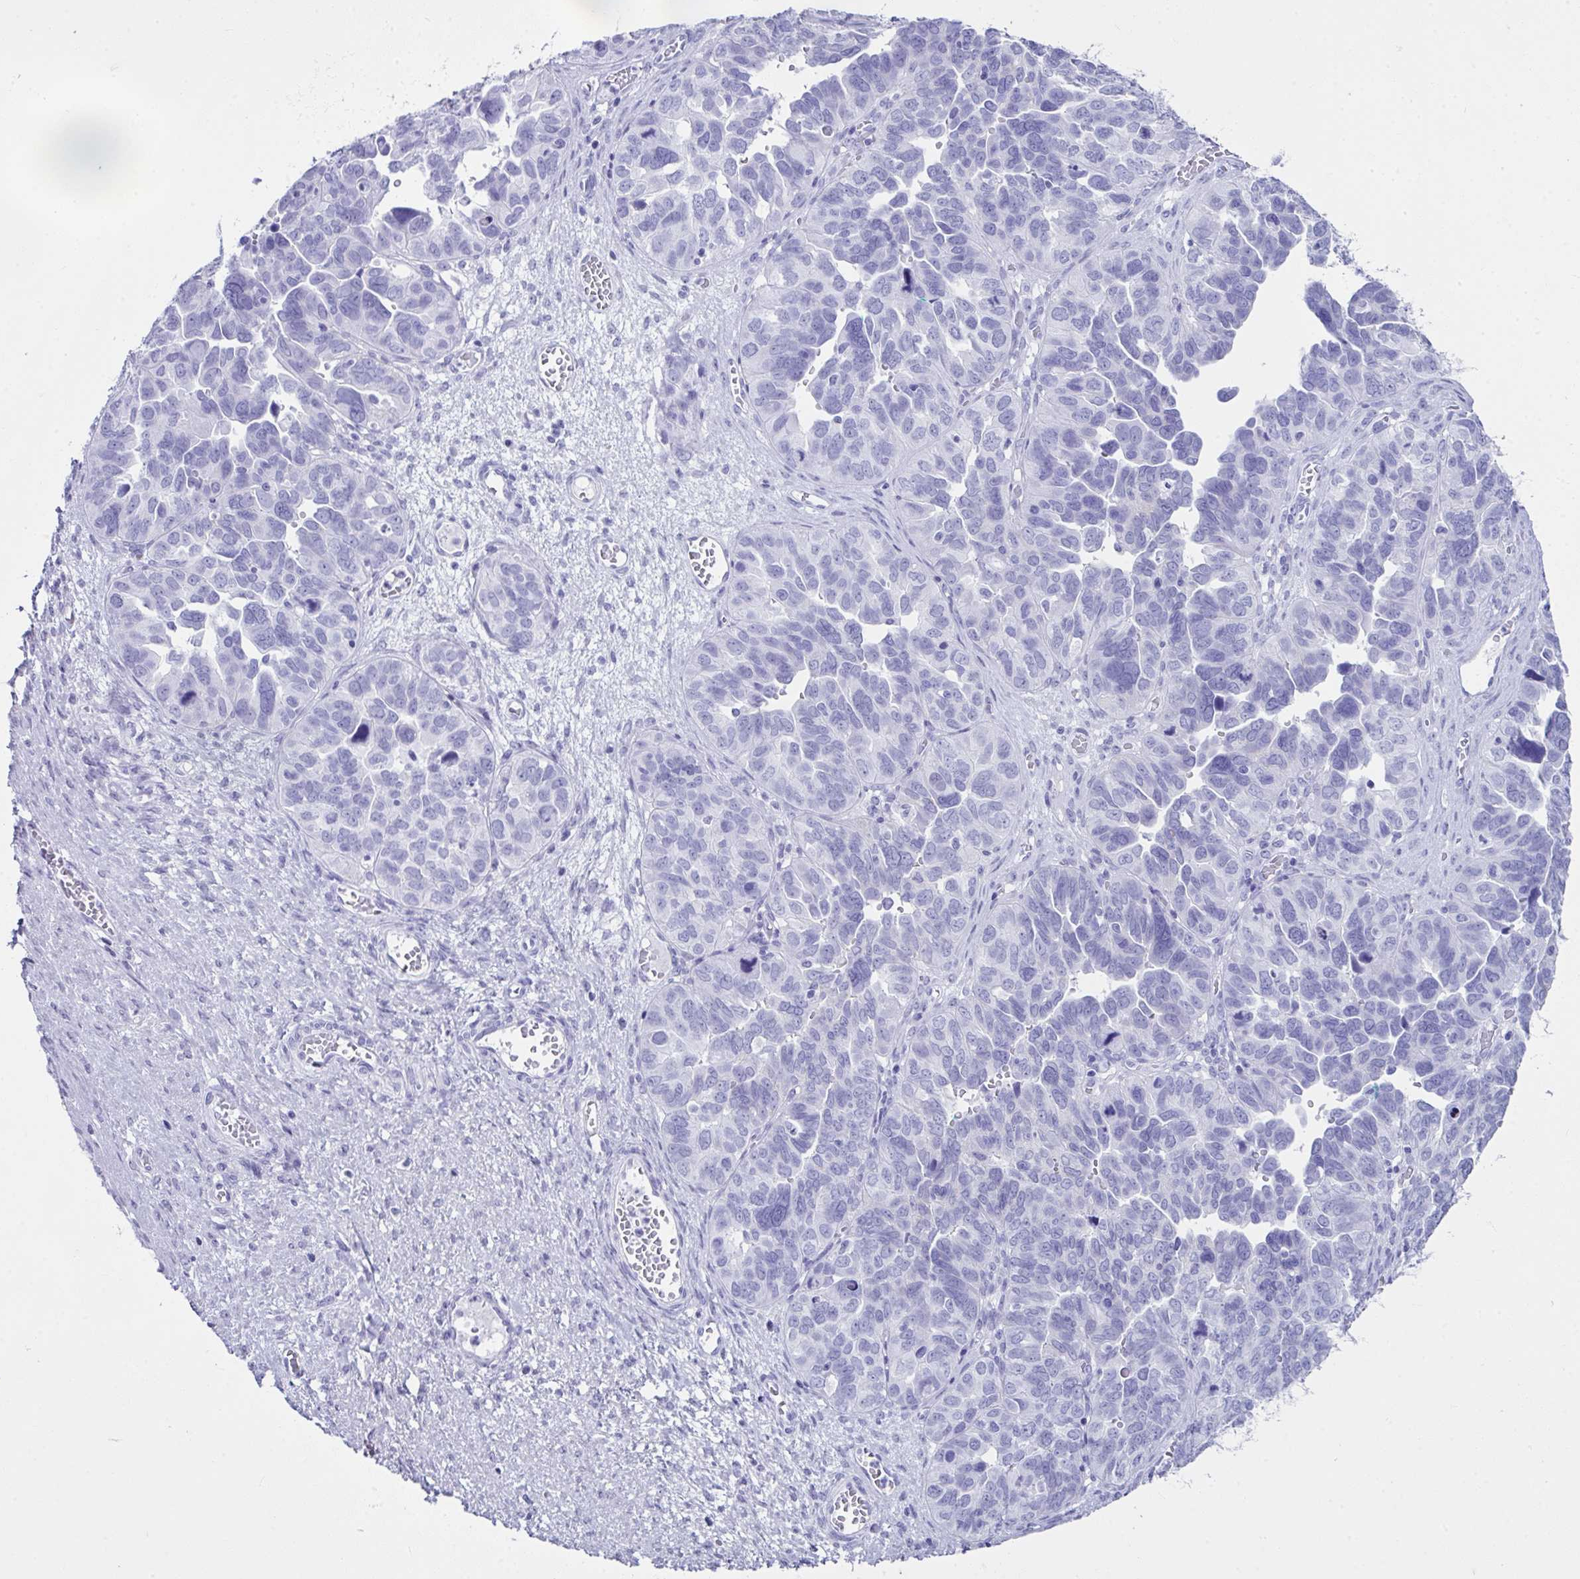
{"staining": {"intensity": "negative", "quantity": "none", "location": "none"}, "tissue": "ovarian cancer", "cell_type": "Tumor cells", "image_type": "cancer", "snomed": [{"axis": "morphology", "description": "Cystadenocarcinoma, serous, NOS"}, {"axis": "topography", "description": "Ovary"}], "caption": "Immunohistochemical staining of ovarian cancer displays no significant positivity in tumor cells.", "gene": "LGALS4", "patient": {"sex": "female", "age": 64}}